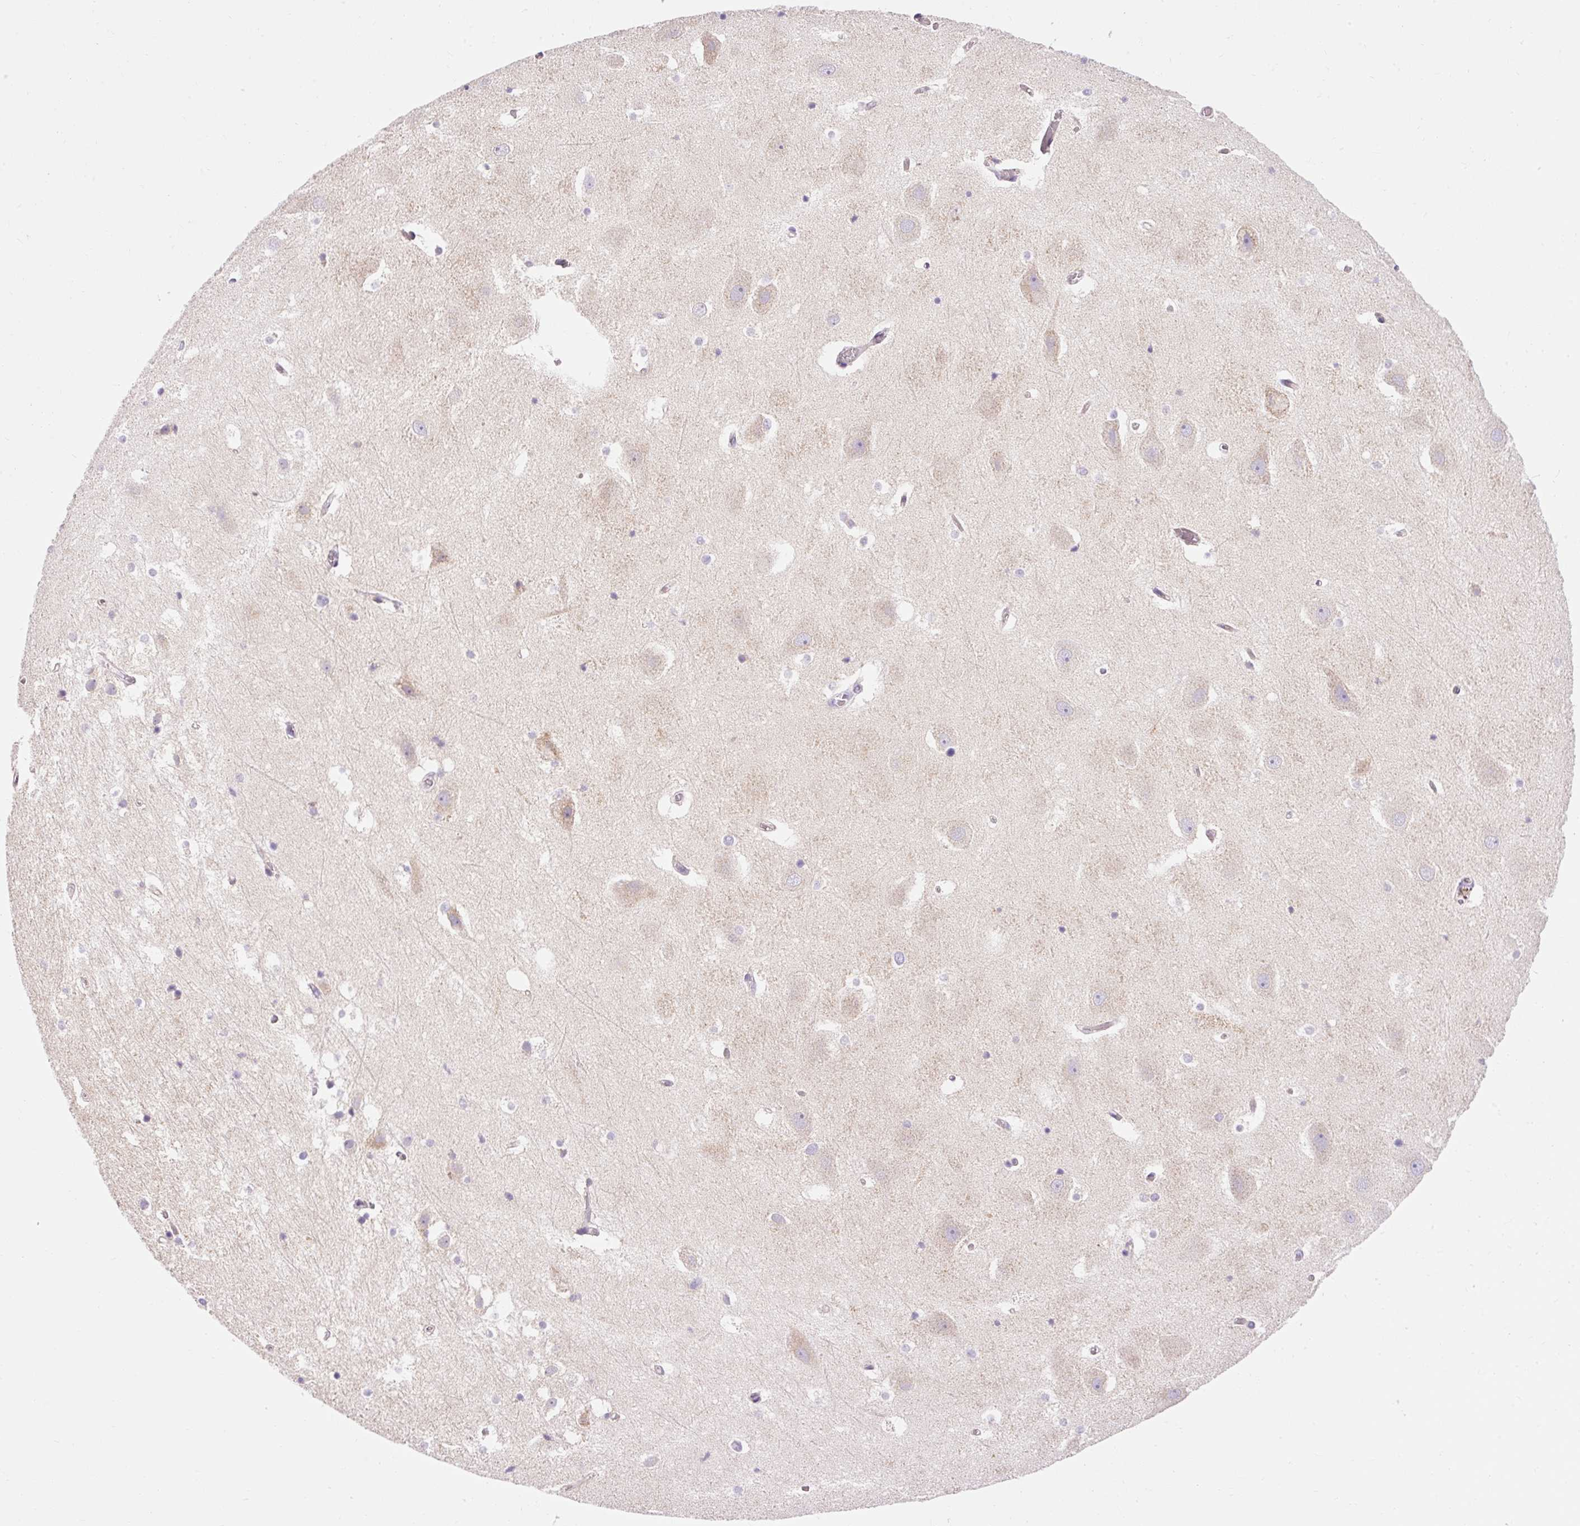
{"staining": {"intensity": "negative", "quantity": "none", "location": "none"}, "tissue": "hippocampus", "cell_type": "Glial cells", "image_type": "normal", "snomed": [{"axis": "morphology", "description": "Normal tissue, NOS"}, {"axis": "topography", "description": "Hippocampus"}], "caption": "This is an immunohistochemistry micrograph of unremarkable human hippocampus. There is no expression in glial cells.", "gene": "IMMT", "patient": {"sex": "female", "age": 52}}